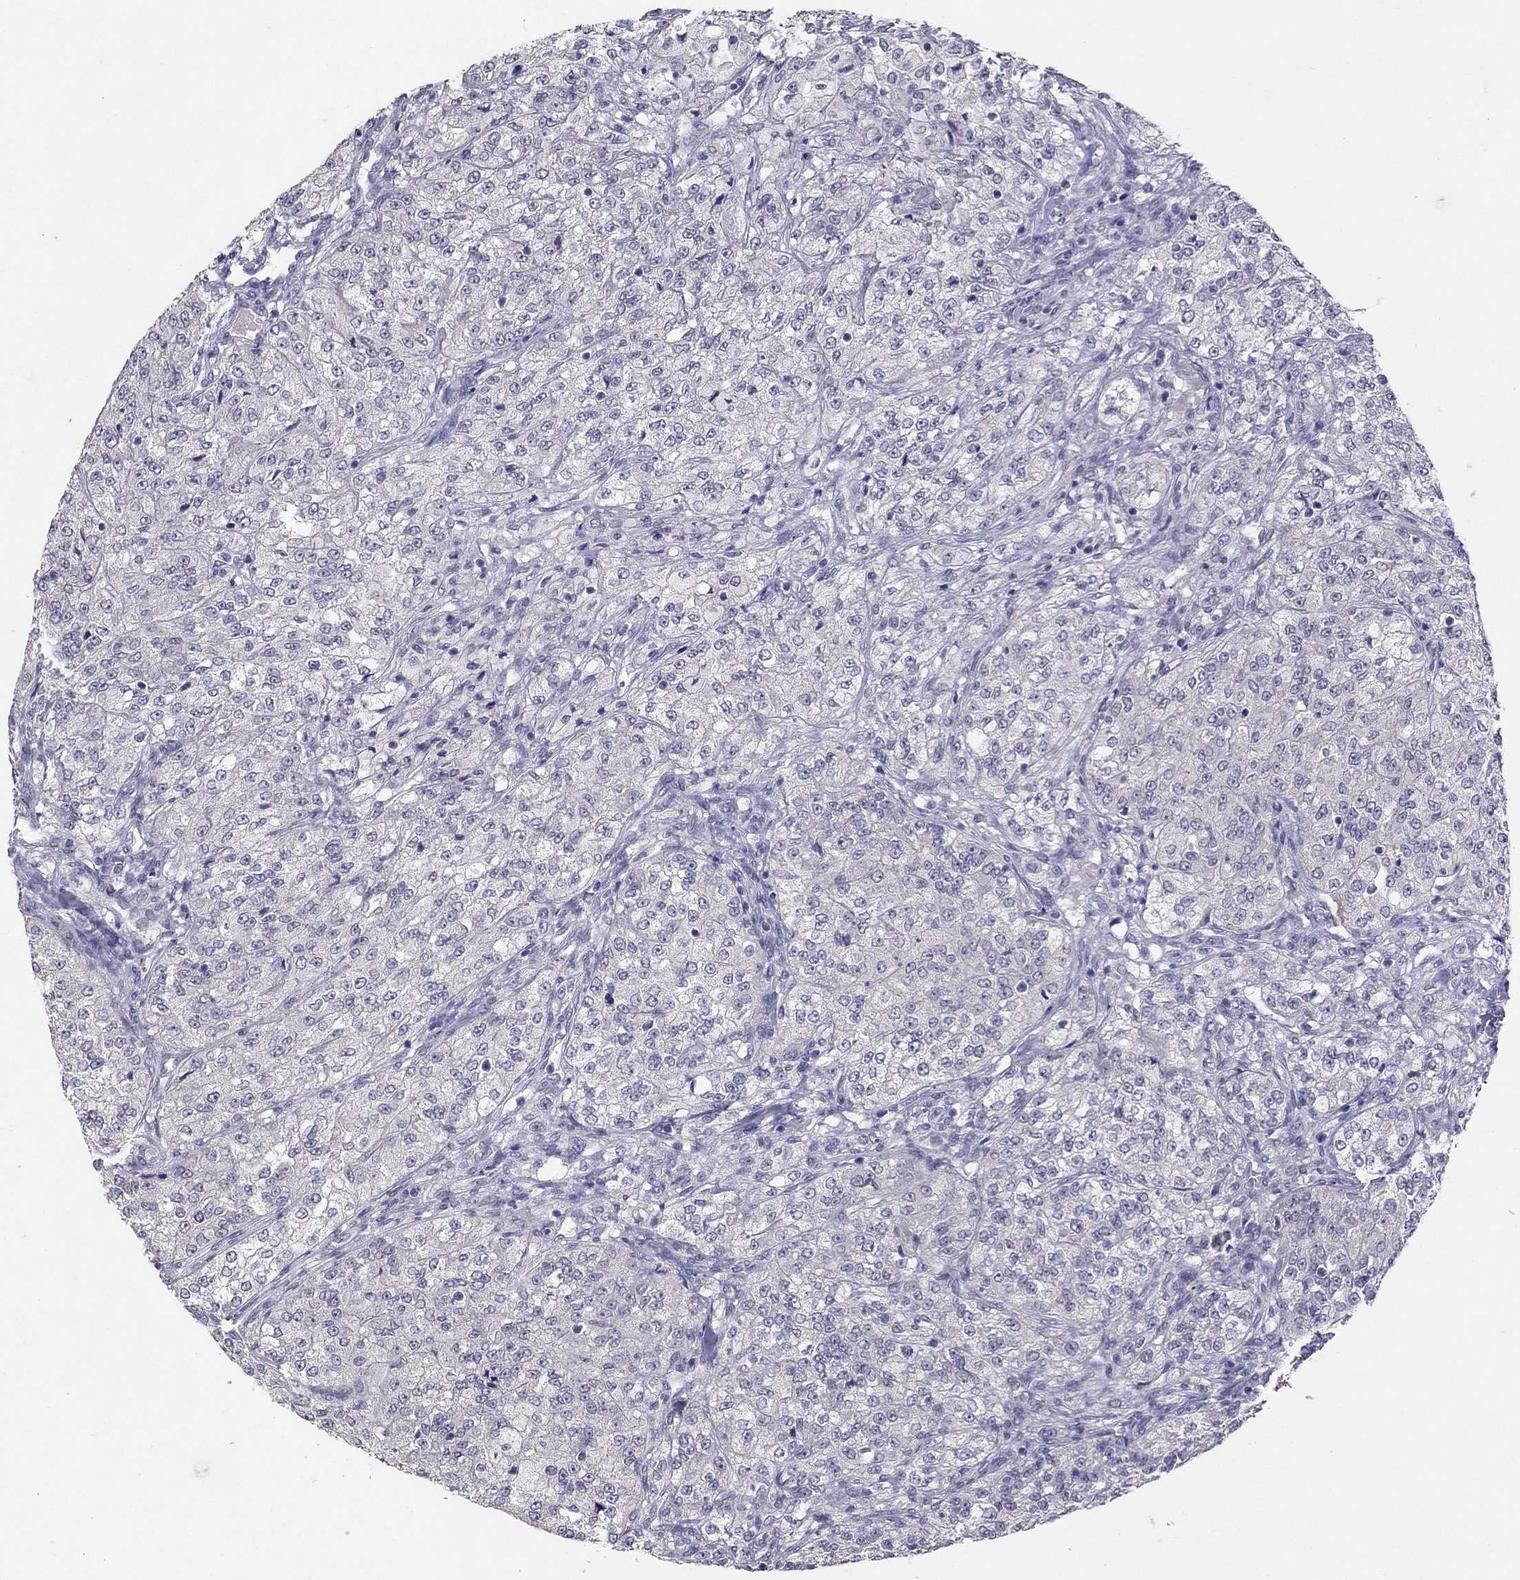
{"staining": {"intensity": "negative", "quantity": "none", "location": "none"}, "tissue": "renal cancer", "cell_type": "Tumor cells", "image_type": "cancer", "snomed": [{"axis": "morphology", "description": "Adenocarcinoma, NOS"}, {"axis": "topography", "description": "Kidney"}], "caption": "An image of renal cancer stained for a protein demonstrates no brown staining in tumor cells.", "gene": "FST", "patient": {"sex": "female", "age": 63}}